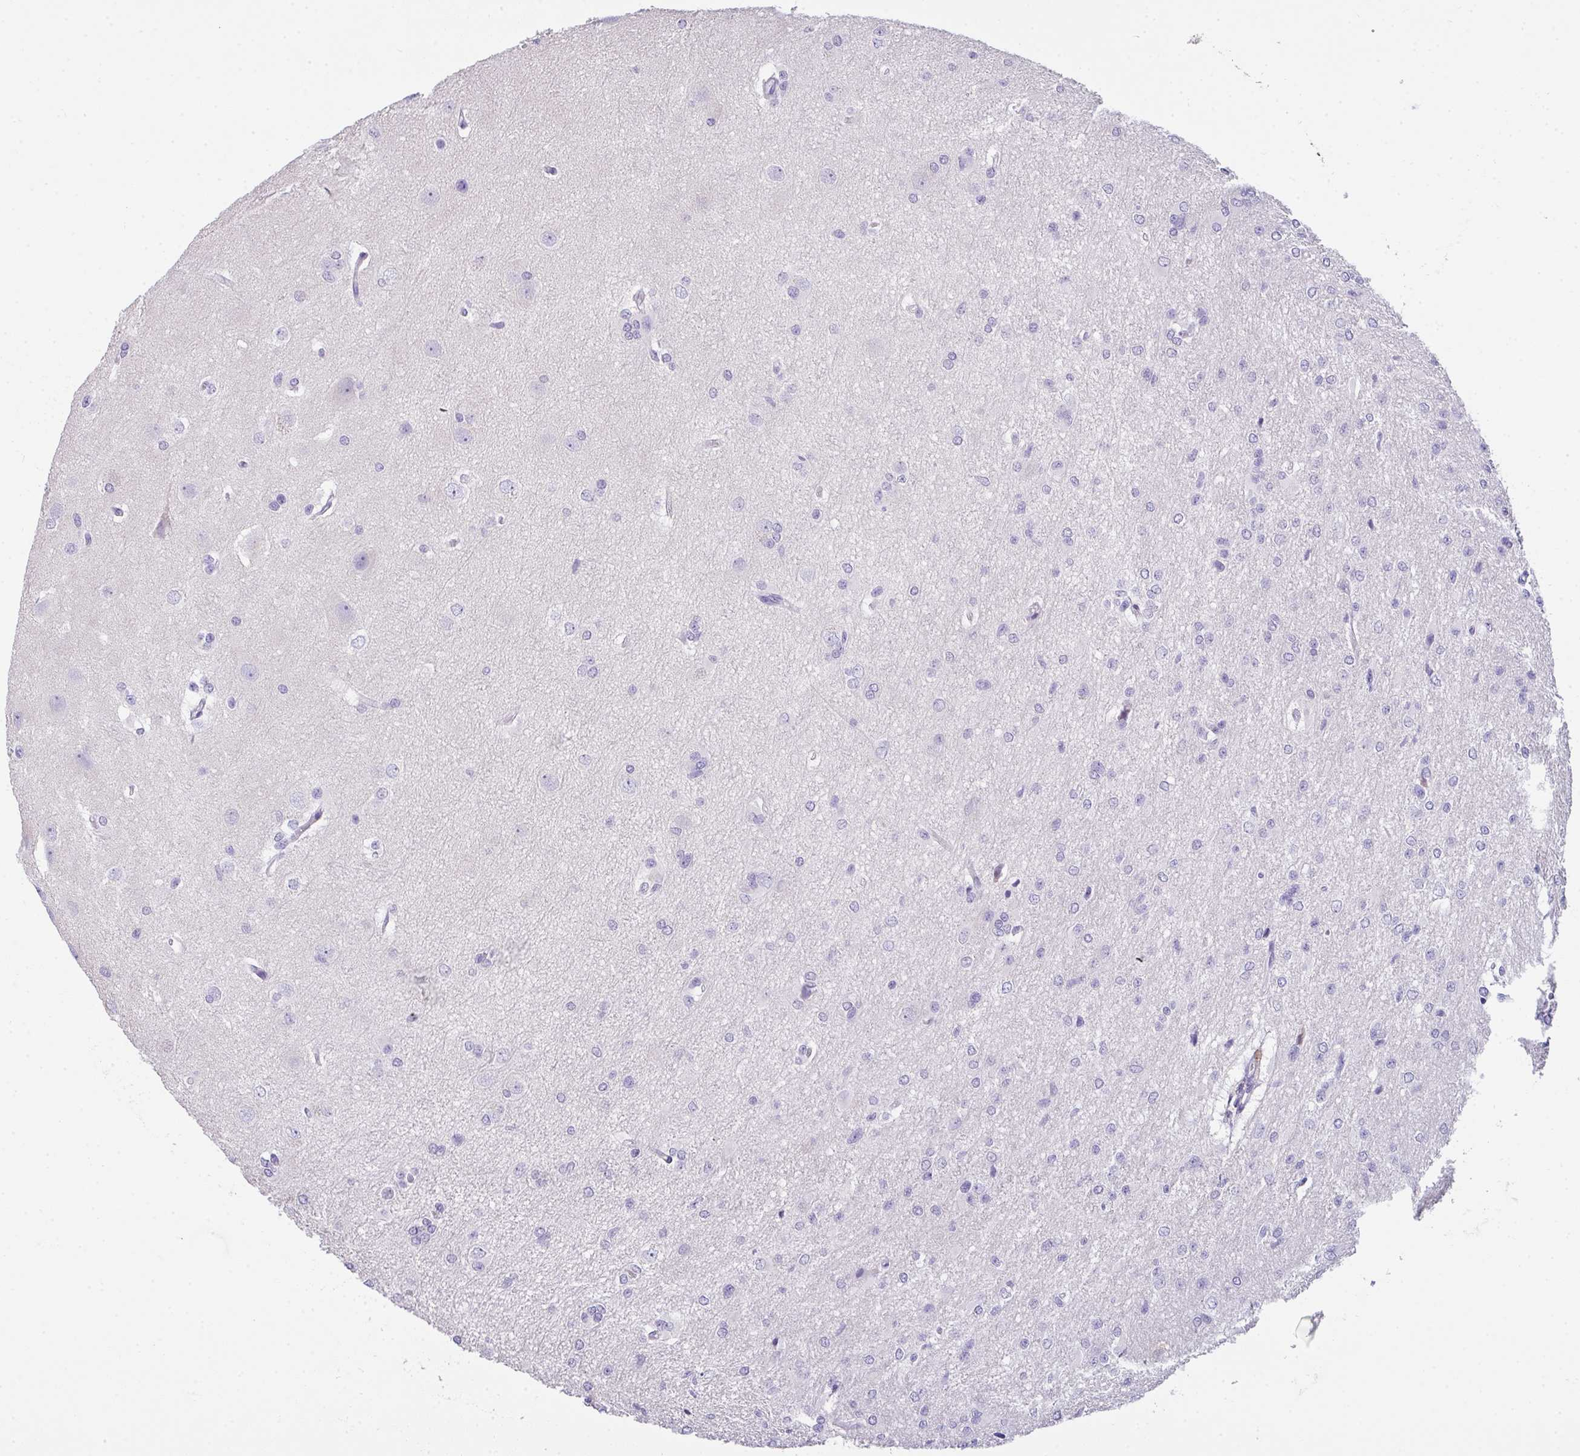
{"staining": {"intensity": "negative", "quantity": "none", "location": "none"}, "tissue": "glioma", "cell_type": "Tumor cells", "image_type": "cancer", "snomed": [{"axis": "morphology", "description": "Glioma, malignant, Low grade"}, {"axis": "topography", "description": "Brain"}], "caption": "Tumor cells are negative for brown protein staining in glioma.", "gene": "COX7B", "patient": {"sex": "male", "age": 26}}